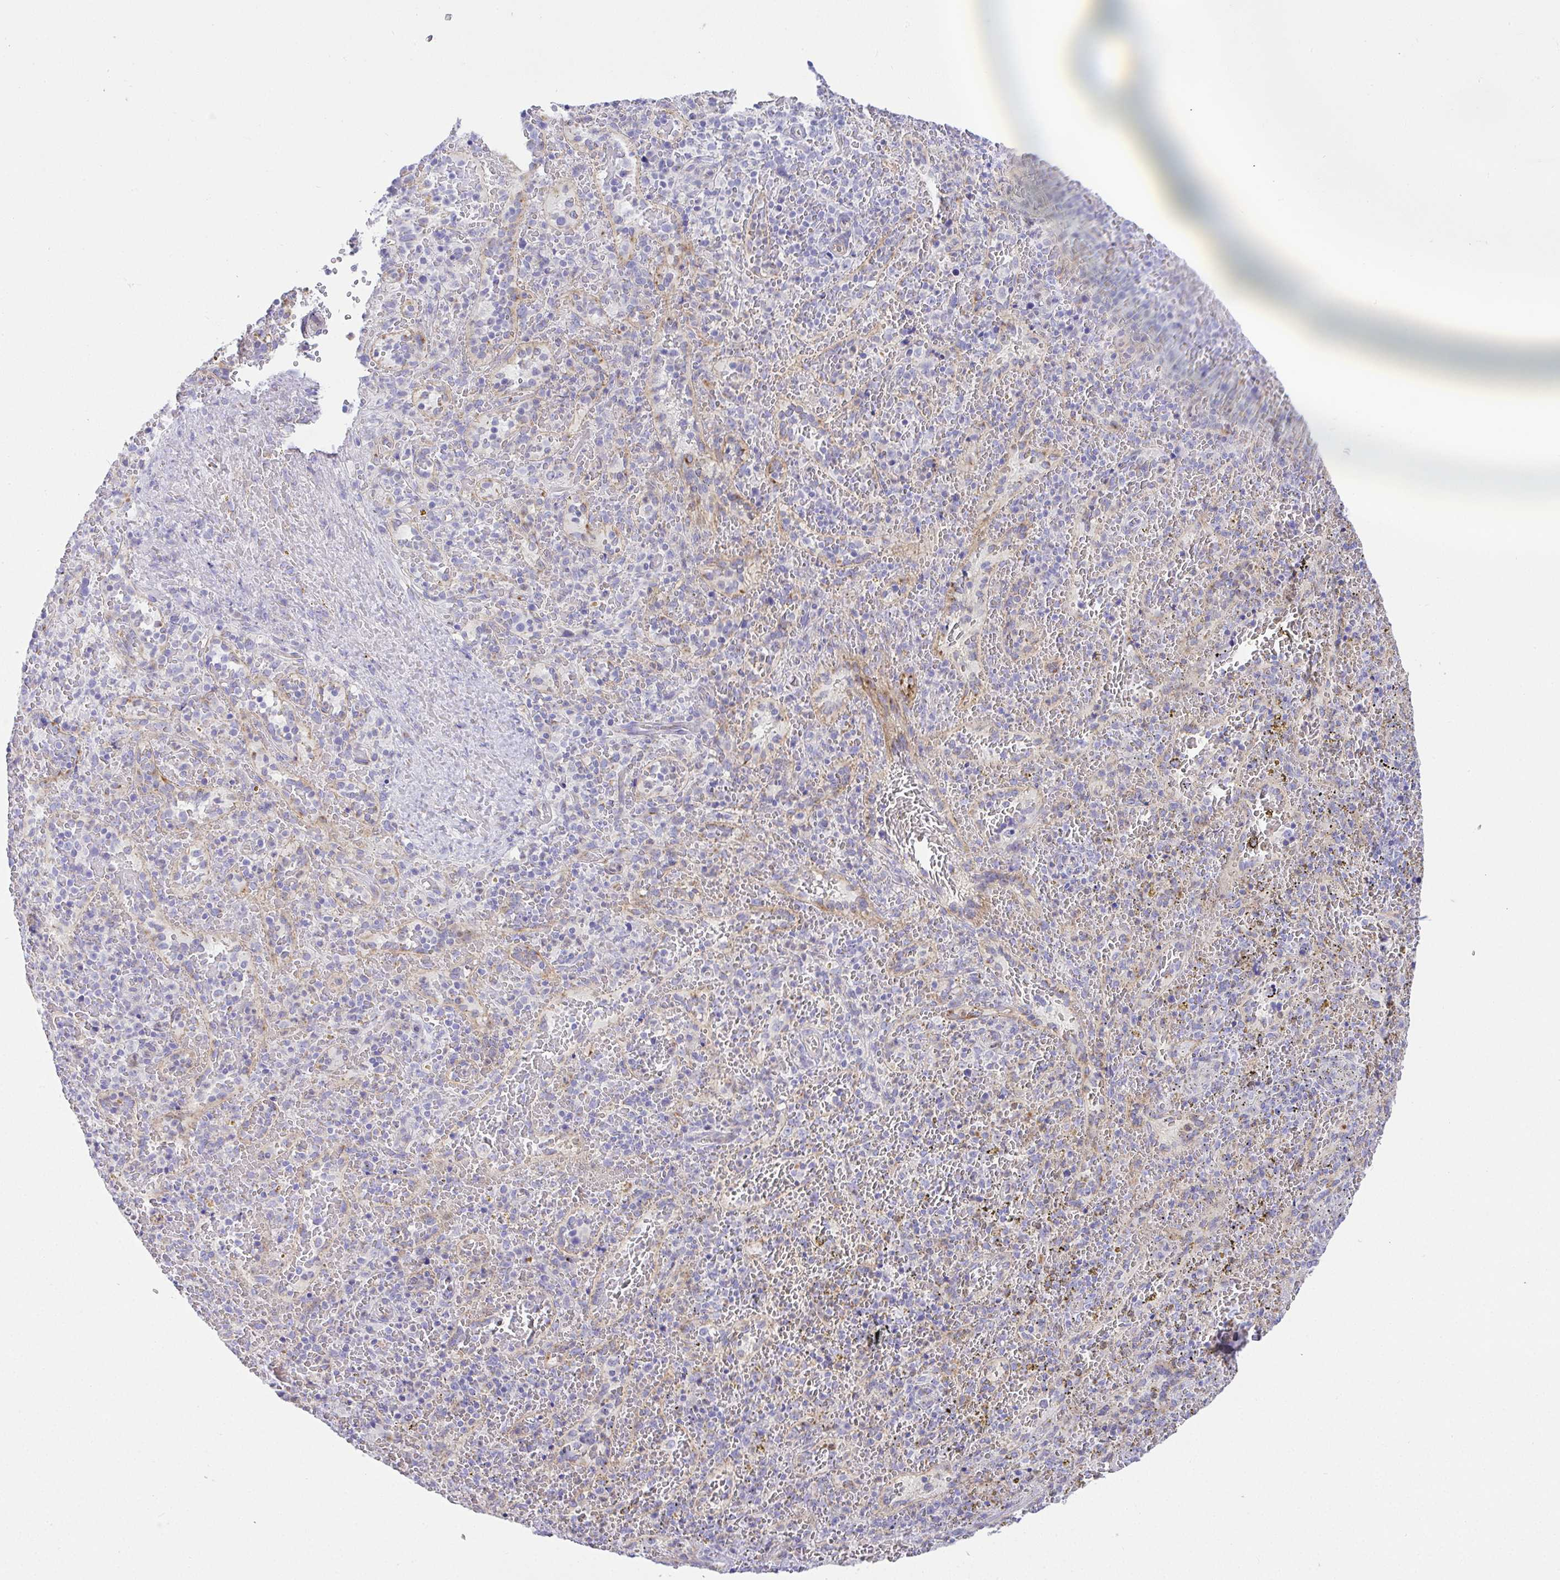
{"staining": {"intensity": "negative", "quantity": "none", "location": "none"}, "tissue": "spleen", "cell_type": "Cells in red pulp", "image_type": "normal", "snomed": [{"axis": "morphology", "description": "Normal tissue, NOS"}, {"axis": "topography", "description": "Spleen"}], "caption": "Immunohistochemical staining of benign spleen demonstrates no significant staining in cells in red pulp. (DAB (3,3'-diaminobenzidine) IHC, high magnification).", "gene": "FAM177A1", "patient": {"sex": "female", "age": 50}}